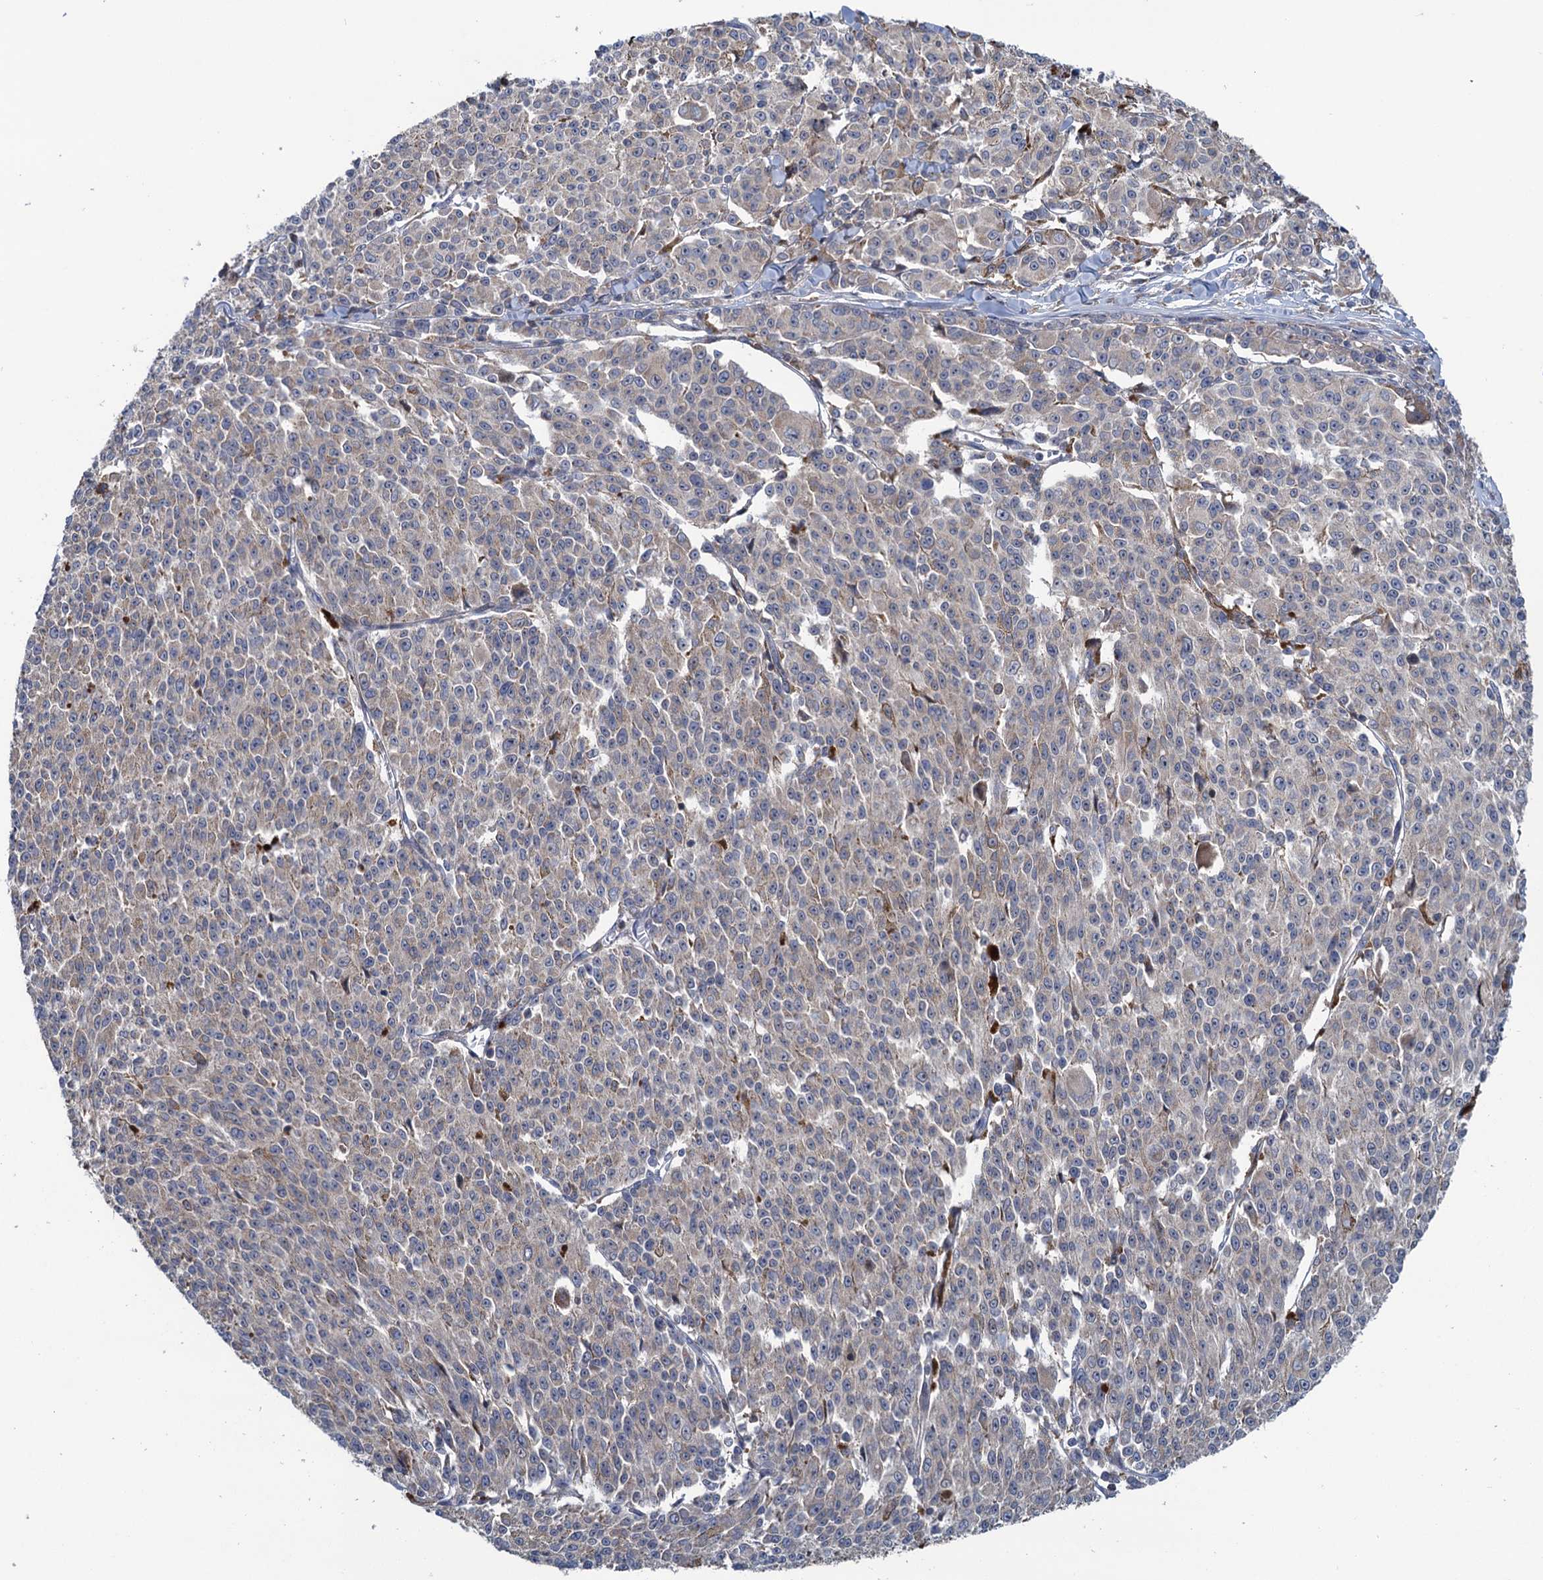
{"staining": {"intensity": "negative", "quantity": "none", "location": "none"}, "tissue": "melanoma", "cell_type": "Tumor cells", "image_type": "cancer", "snomed": [{"axis": "morphology", "description": "Malignant melanoma, NOS"}, {"axis": "topography", "description": "Skin"}], "caption": "Immunohistochemistry image of malignant melanoma stained for a protein (brown), which demonstrates no positivity in tumor cells.", "gene": "CNTN5", "patient": {"sex": "female", "age": 52}}